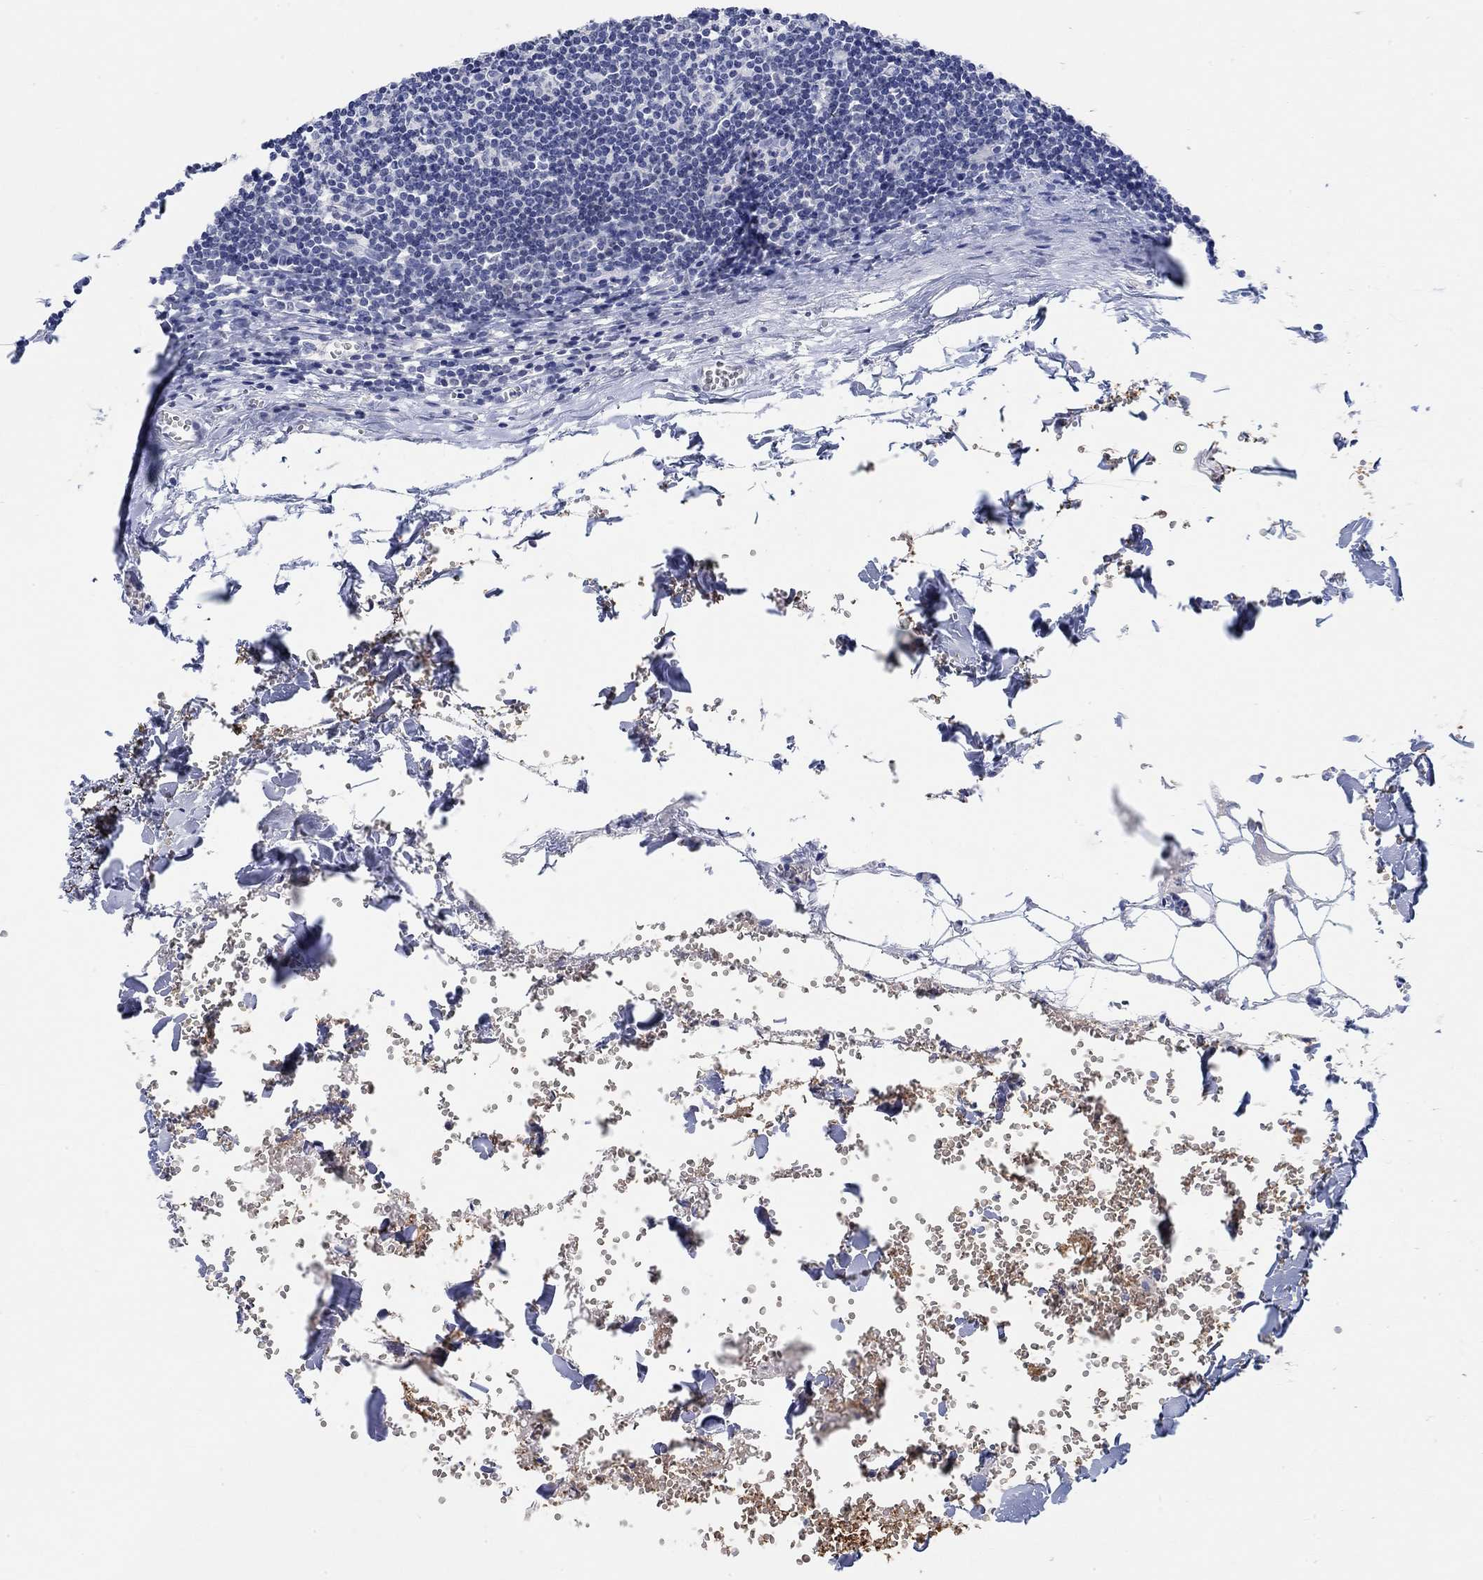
{"staining": {"intensity": "negative", "quantity": "none", "location": "none"}, "tissue": "lymph node", "cell_type": "Germinal center cells", "image_type": "normal", "snomed": [{"axis": "morphology", "description": "Normal tissue, NOS"}, {"axis": "topography", "description": "Lymph node"}], "caption": "Immunohistochemistry (IHC) of unremarkable human lymph node demonstrates no staining in germinal center cells.", "gene": "ATP6V1E2", "patient": {"sex": "male", "age": 59}}